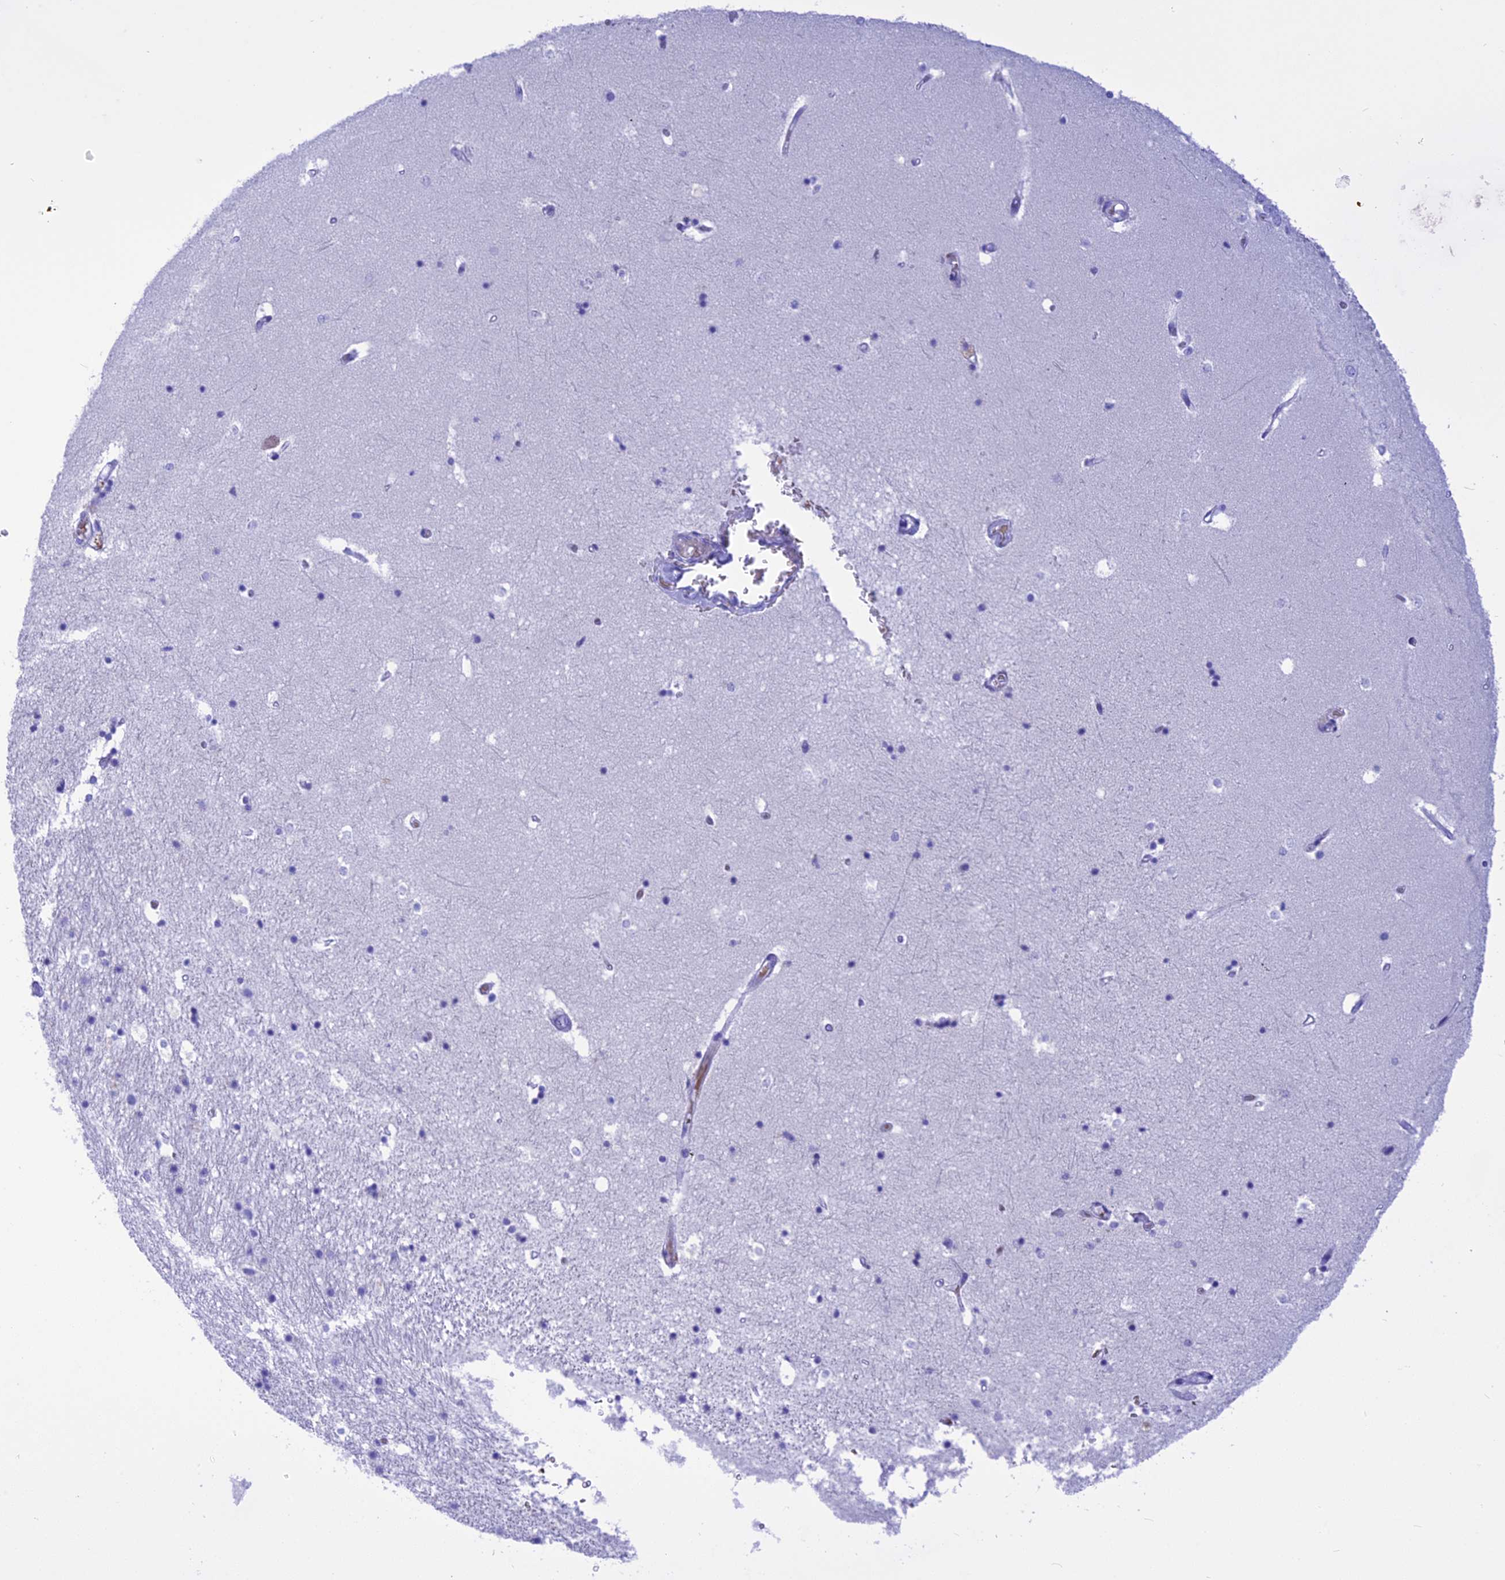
{"staining": {"intensity": "negative", "quantity": "none", "location": "none"}, "tissue": "hippocampus", "cell_type": "Glial cells", "image_type": "normal", "snomed": [{"axis": "morphology", "description": "Normal tissue, NOS"}, {"axis": "topography", "description": "Hippocampus"}], "caption": "IHC of benign hippocampus reveals no positivity in glial cells. (DAB immunohistochemistry with hematoxylin counter stain).", "gene": "GLYATL1B", "patient": {"sex": "female", "age": 52}}